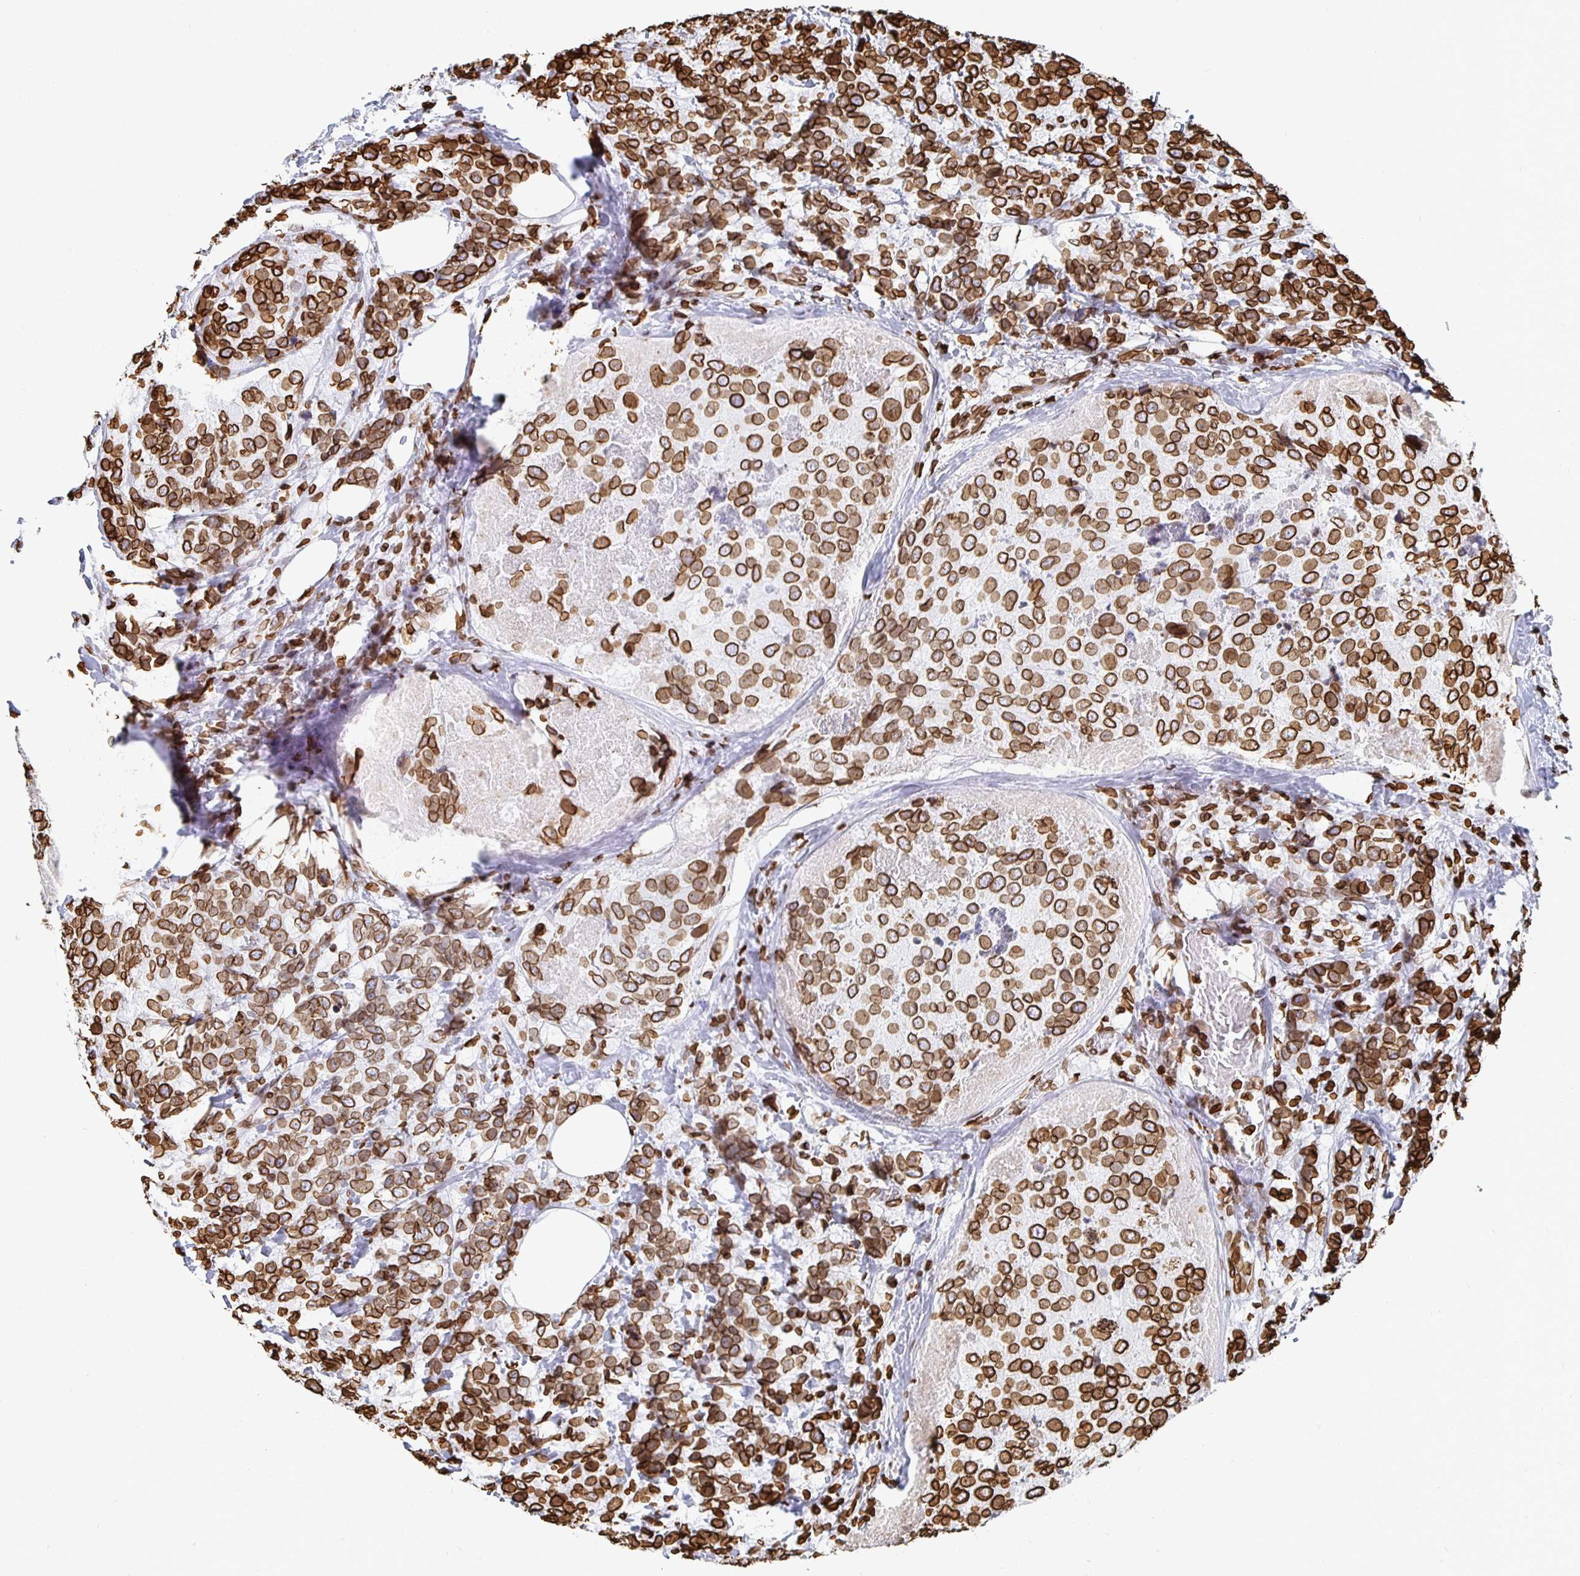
{"staining": {"intensity": "strong", "quantity": ">75%", "location": "cytoplasmic/membranous,nuclear"}, "tissue": "breast cancer", "cell_type": "Tumor cells", "image_type": "cancer", "snomed": [{"axis": "morphology", "description": "Lobular carcinoma"}, {"axis": "topography", "description": "Breast"}], "caption": "This is a photomicrograph of immunohistochemistry (IHC) staining of breast cancer, which shows strong staining in the cytoplasmic/membranous and nuclear of tumor cells.", "gene": "LMNB1", "patient": {"sex": "female", "age": 59}}